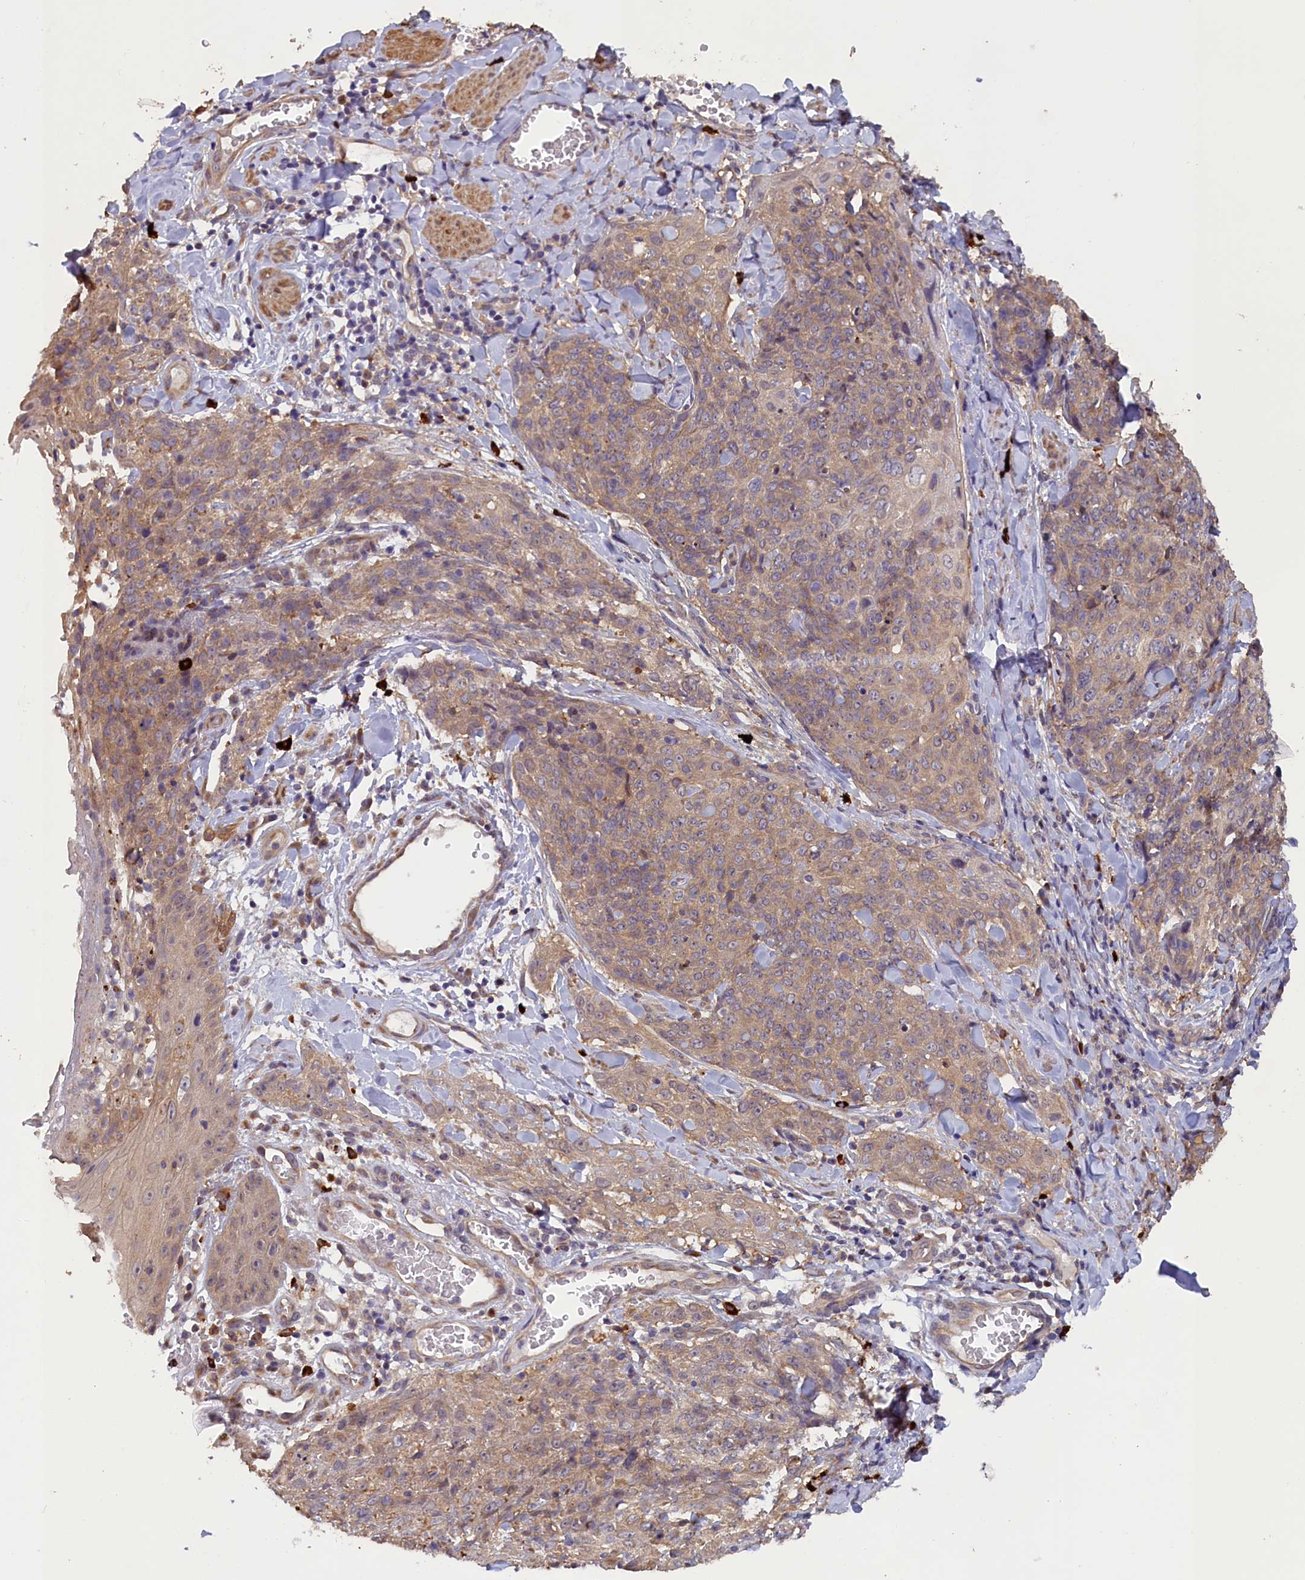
{"staining": {"intensity": "weak", "quantity": "25%-75%", "location": "cytoplasmic/membranous"}, "tissue": "skin cancer", "cell_type": "Tumor cells", "image_type": "cancer", "snomed": [{"axis": "morphology", "description": "Squamous cell carcinoma, NOS"}, {"axis": "topography", "description": "Skin"}, {"axis": "topography", "description": "Vulva"}], "caption": "Skin squamous cell carcinoma was stained to show a protein in brown. There is low levels of weak cytoplasmic/membranous positivity in about 25%-75% of tumor cells. The staining is performed using DAB (3,3'-diaminobenzidine) brown chromogen to label protein expression. The nuclei are counter-stained blue using hematoxylin.", "gene": "CCDC9B", "patient": {"sex": "female", "age": 85}}